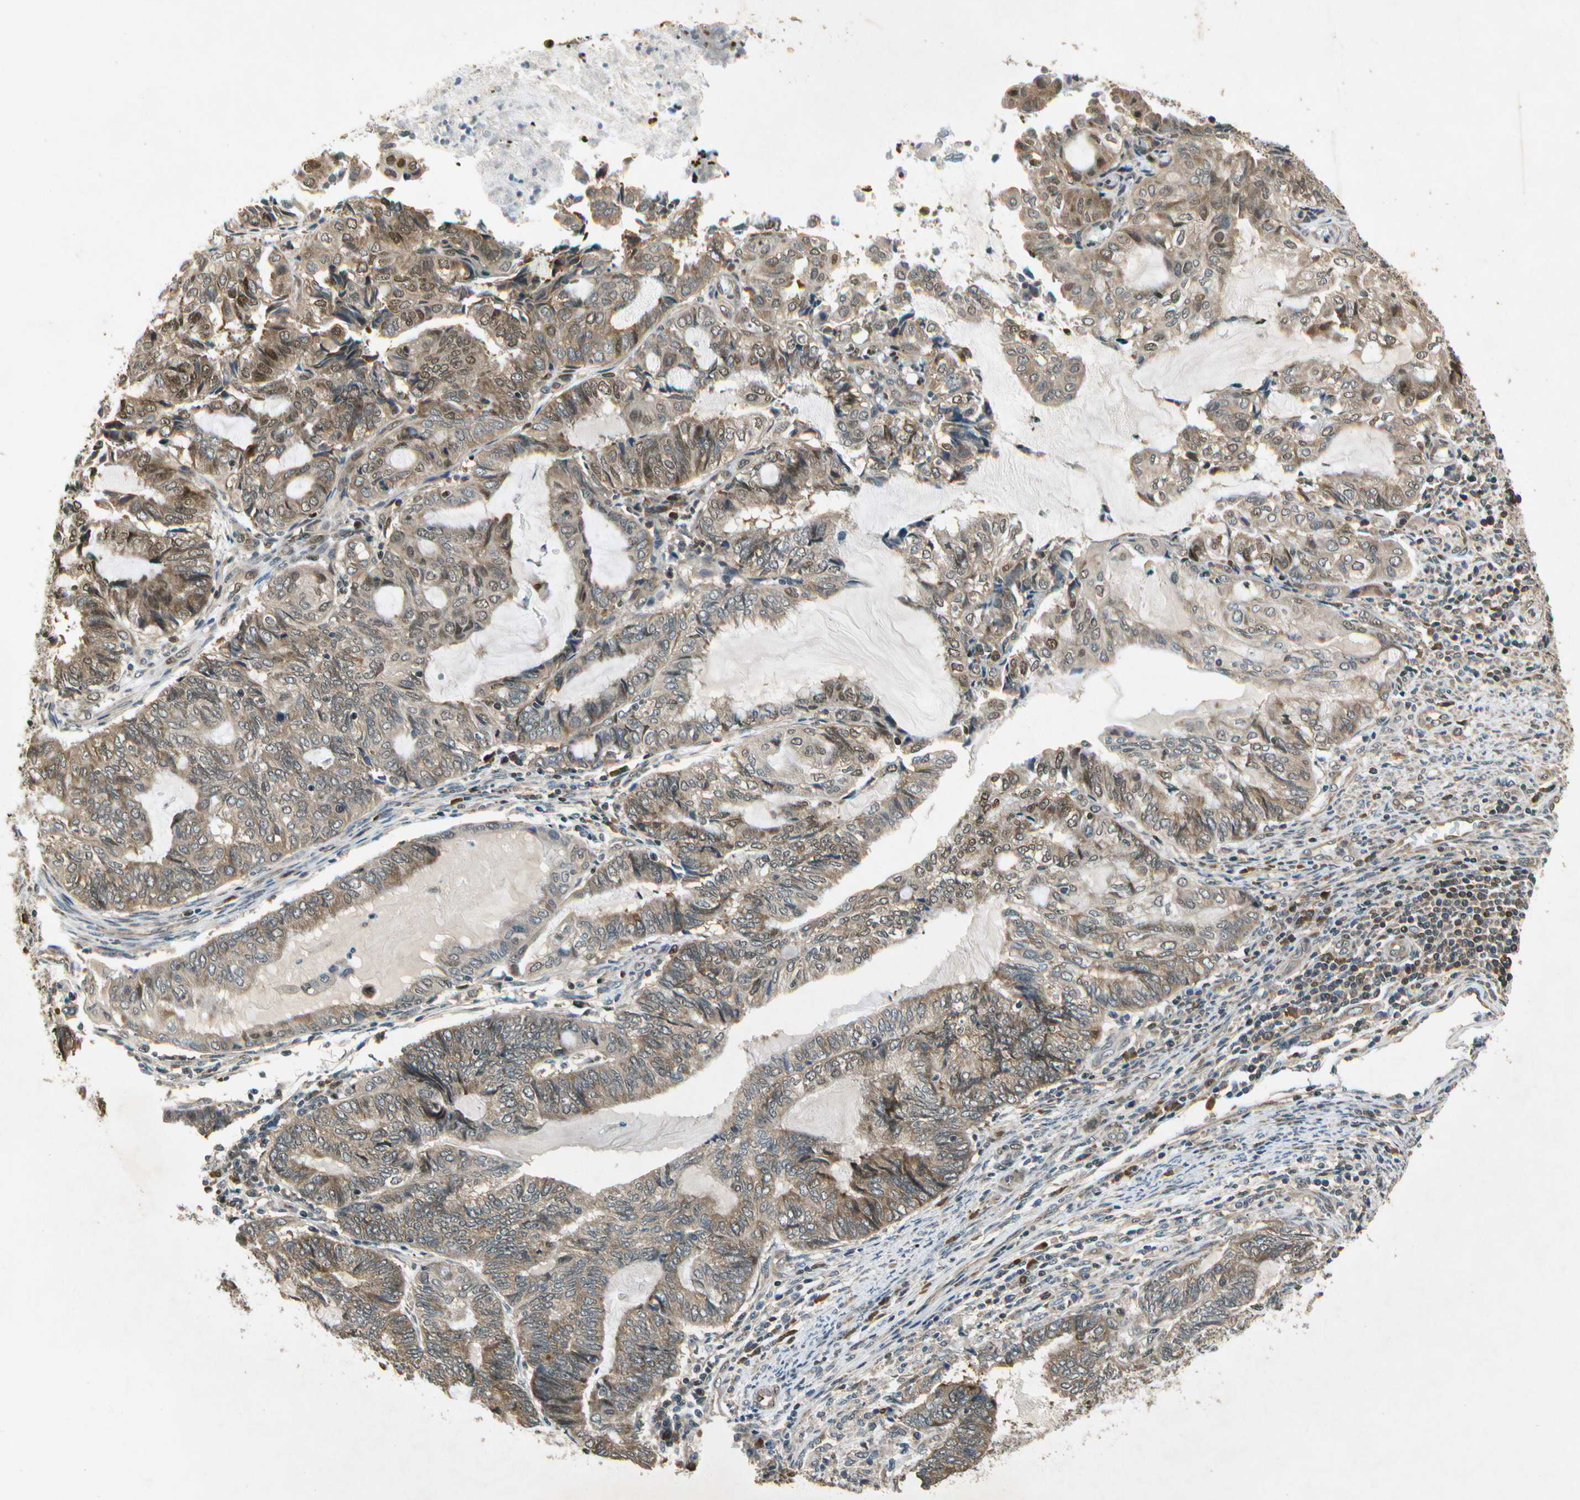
{"staining": {"intensity": "moderate", "quantity": ">75%", "location": "cytoplasmic/membranous"}, "tissue": "endometrial cancer", "cell_type": "Tumor cells", "image_type": "cancer", "snomed": [{"axis": "morphology", "description": "Adenocarcinoma, NOS"}, {"axis": "topography", "description": "Uterus"}, {"axis": "topography", "description": "Endometrium"}], "caption": "Immunohistochemical staining of endometrial adenocarcinoma displays medium levels of moderate cytoplasmic/membranous protein expression in approximately >75% of tumor cells. The staining was performed using DAB to visualize the protein expression in brown, while the nuclei were stained in blue with hematoxylin (Magnification: 20x).", "gene": "EIF1AX", "patient": {"sex": "female", "age": 70}}